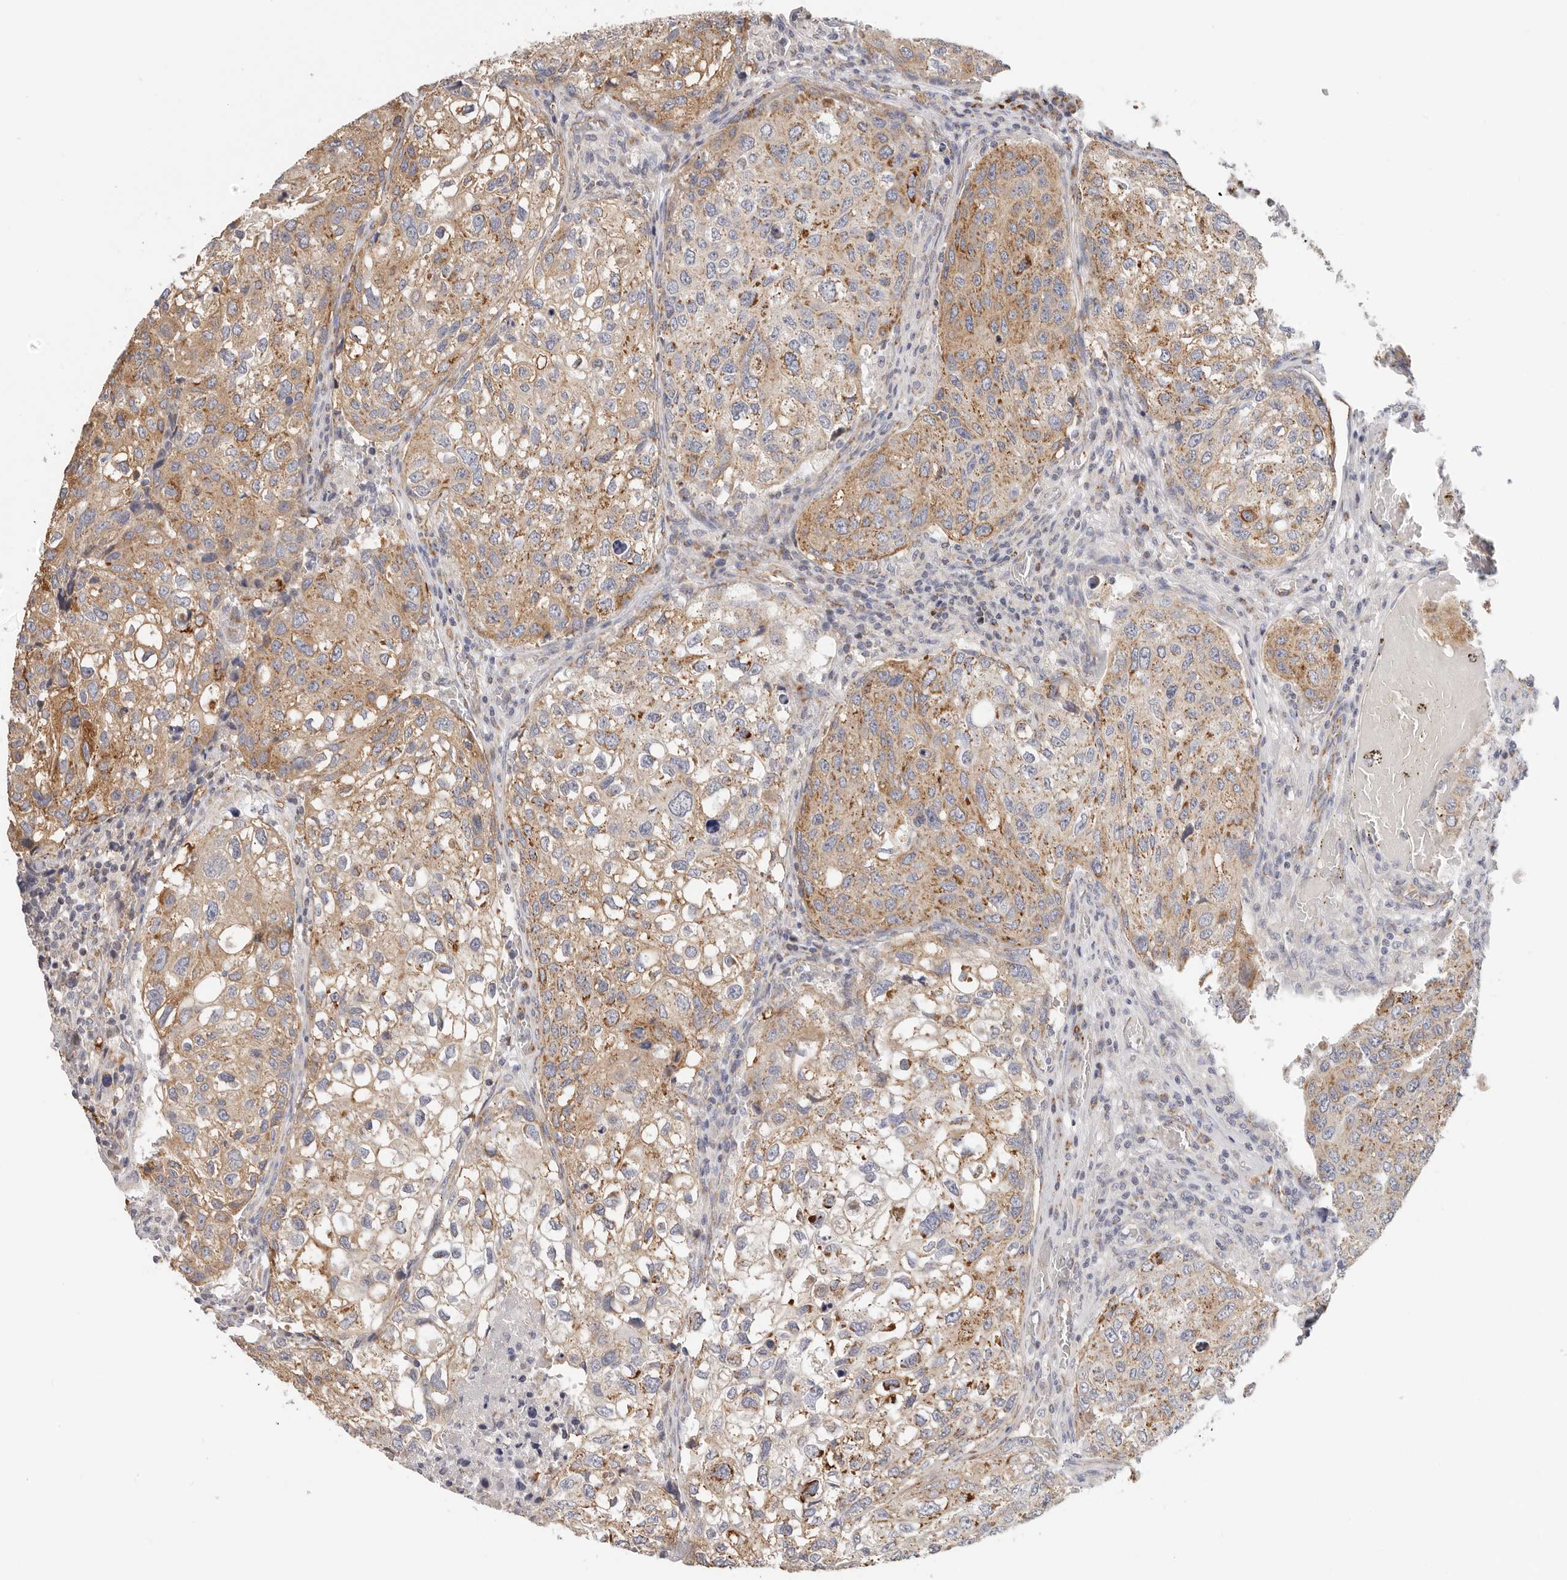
{"staining": {"intensity": "moderate", "quantity": ">75%", "location": "cytoplasmic/membranous"}, "tissue": "urothelial cancer", "cell_type": "Tumor cells", "image_type": "cancer", "snomed": [{"axis": "morphology", "description": "Urothelial carcinoma, High grade"}, {"axis": "topography", "description": "Lymph node"}, {"axis": "topography", "description": "Urinary bladder"}], "caption": "A brown stain labels moderate cytoplasmic/membranous positivity of a protein in urothelial carcinoma (high-grade) tumor cells.", "gene": "AFDN", "patient": {"sex": "male", "age": 51}}